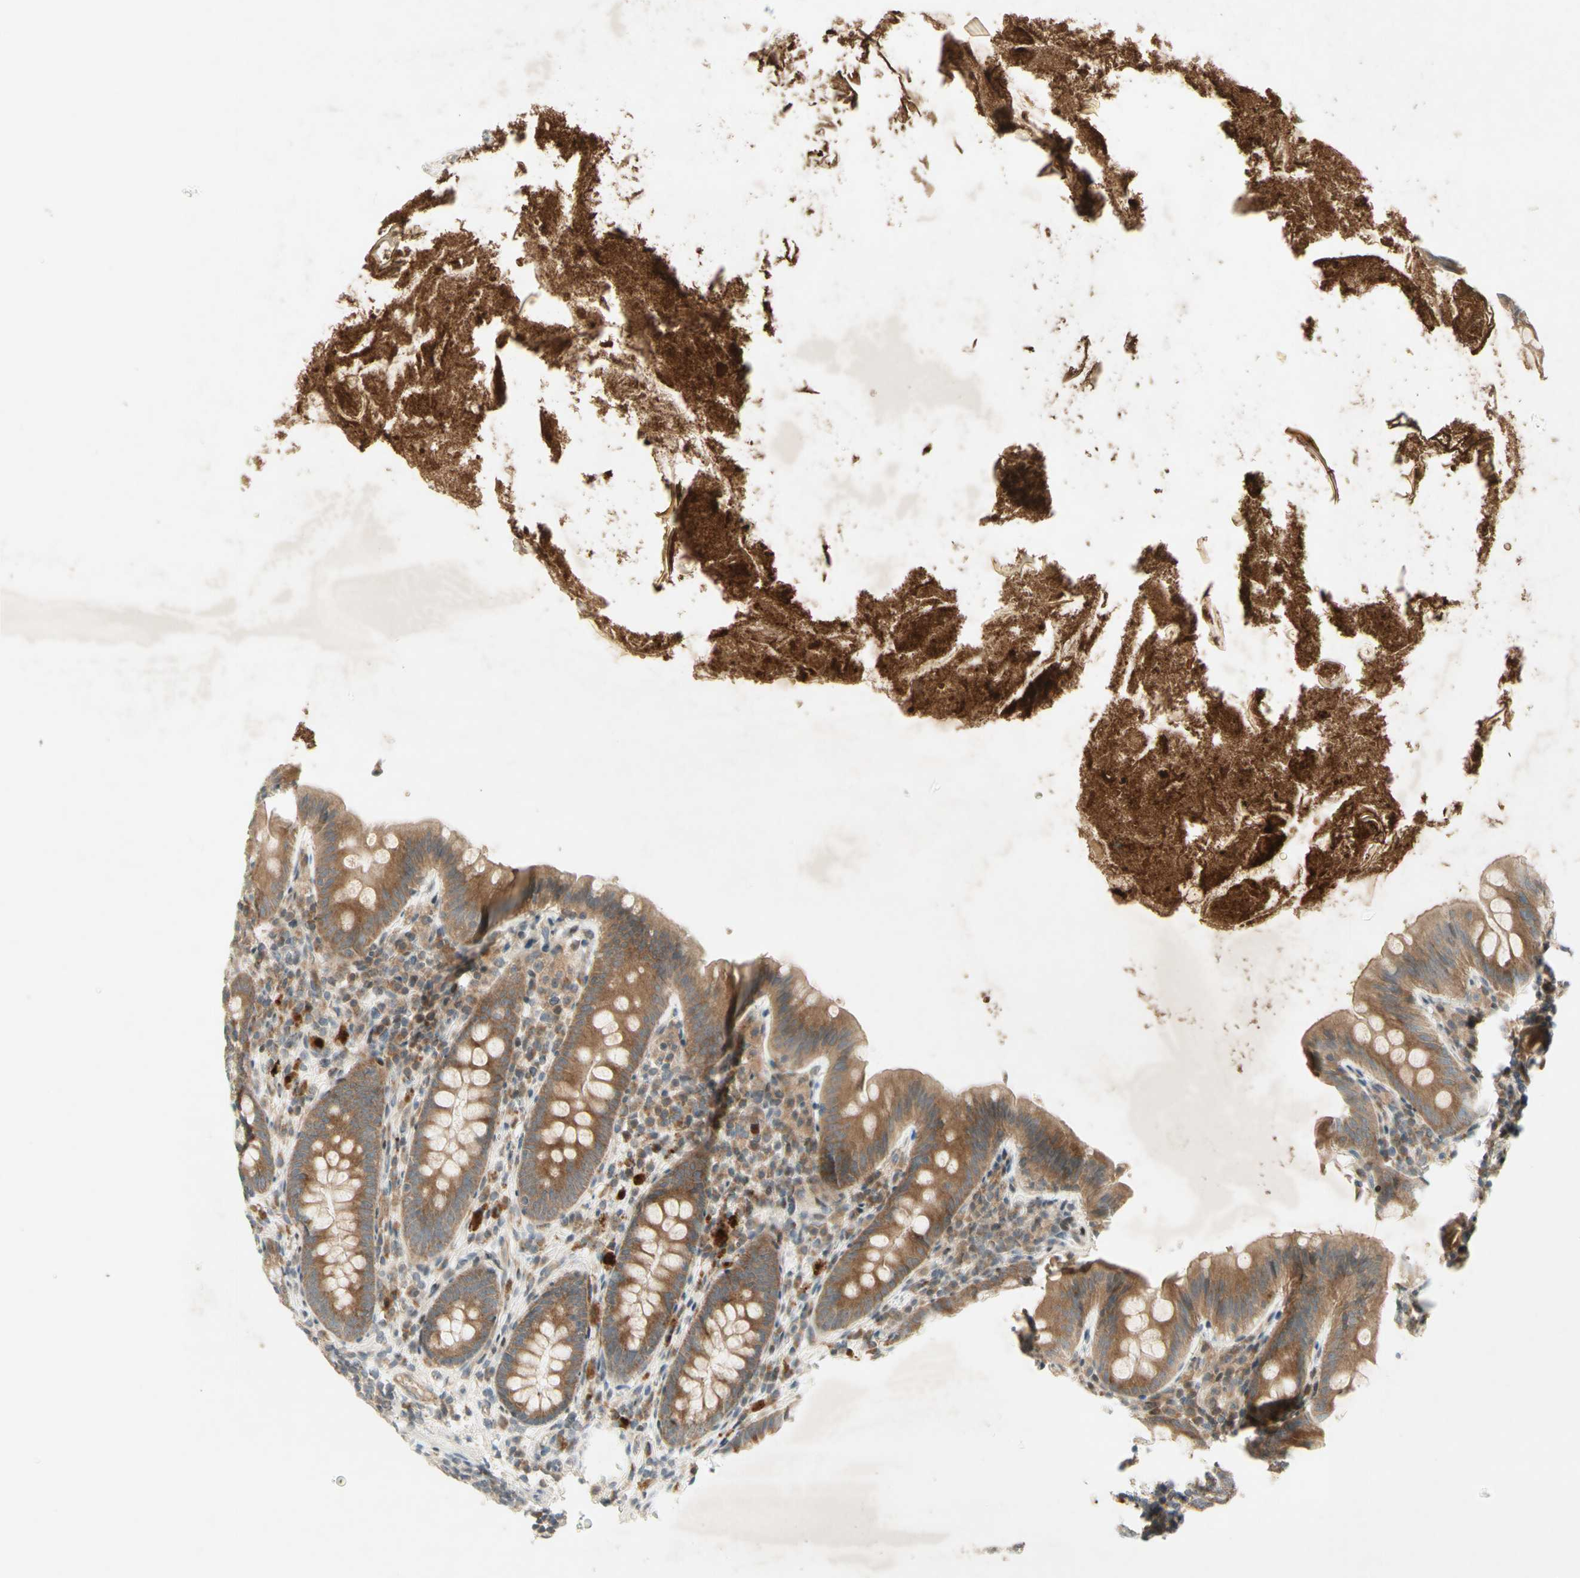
{"staining": {"intensity": "moderate", "quantity": ">75%", "location": "cytoplasmic/membranous"}, "tissue": "appendix", "cell_type": "Glandular cells", "image_type": "normal", "snomed": [{"axis": "morphology", "description": "Normal tissue, NOS"}, {"axis": "topography", "description": "Appendix"}], "caption": "Unremarkable appendix displays moderate cytoplasmic/membranous positivity in about >75% of glandular cells.", "gene": "ETF1", "patient": {"sex": "male", "age": 52}}